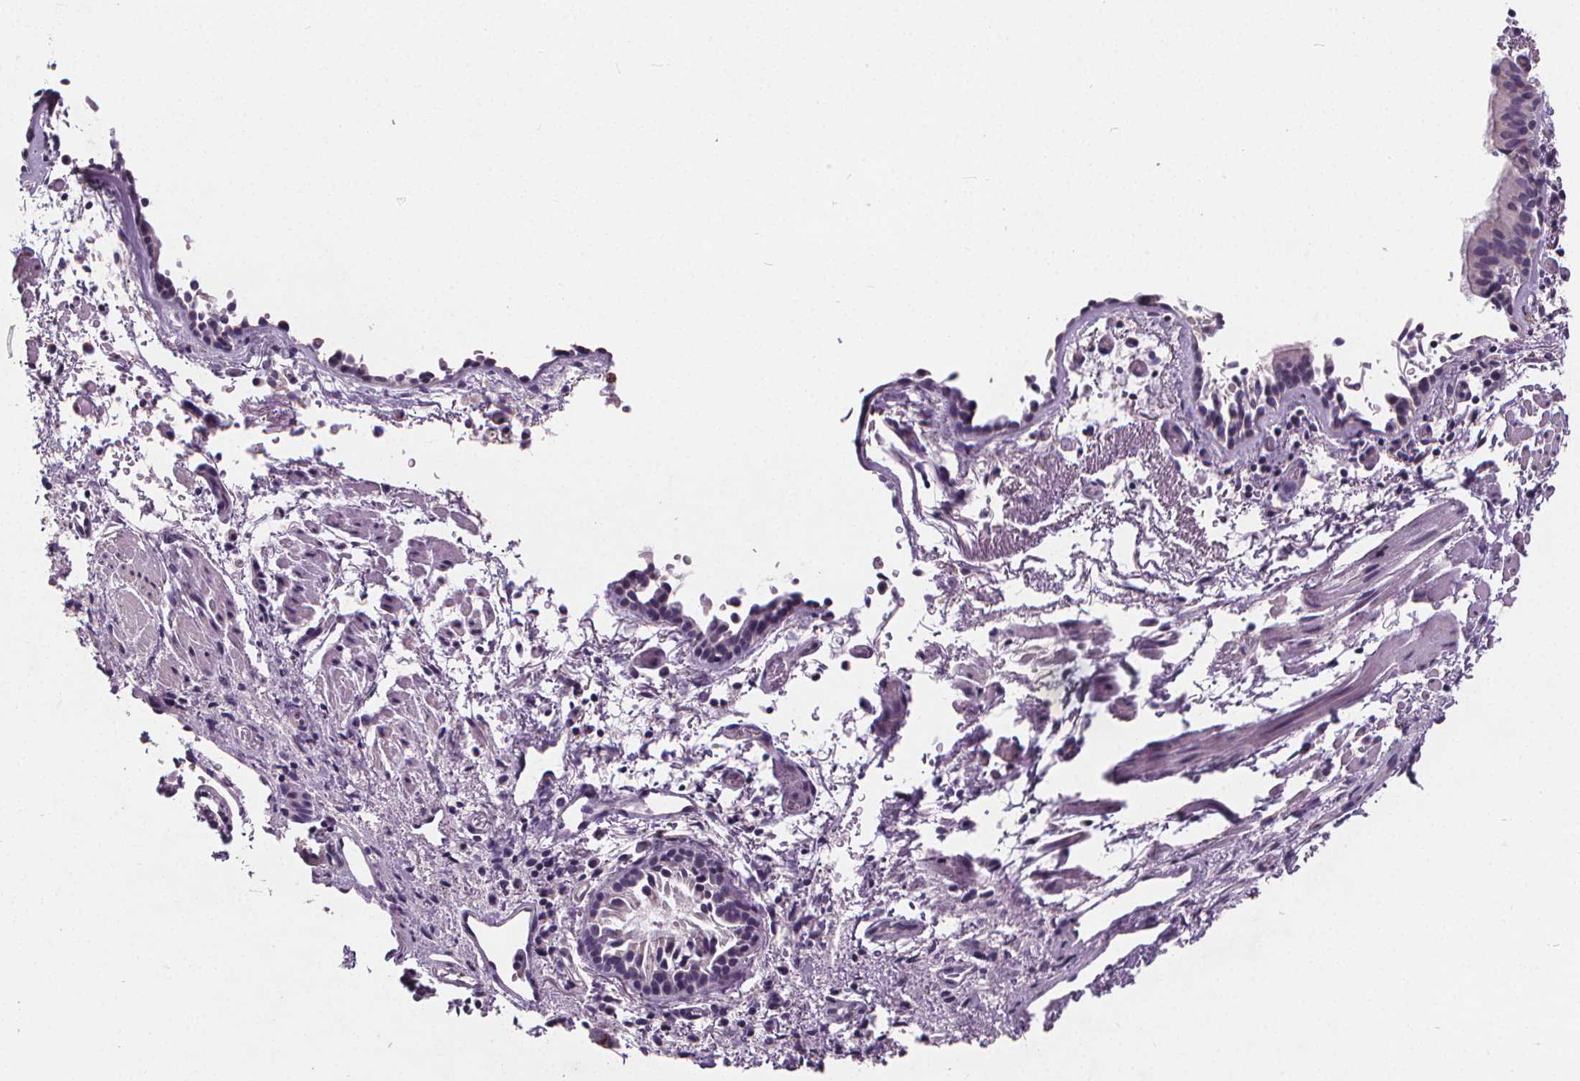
{"staining": {"intensity": "negative", "quantity": "none", "location": "none"}, "tissue": "bronchus", "cell_type": "Respiratory epithelial cells", "image_type": "normal", "snomed": [{"axis": "morphology", "description": "Normal tissue, NOS"}, {"axis": "morphology", "description": "Adenocarcinoma, NOS"}, {"axis": "topography", "description": "Bronchus"}], "caption": "This is an IHC photomicrograph of benign human bronchus. There is no positivity in respiratory epithelial cells.", "gene": "ATP6V1D", "patient": {"sex": "male", "age": 68}}